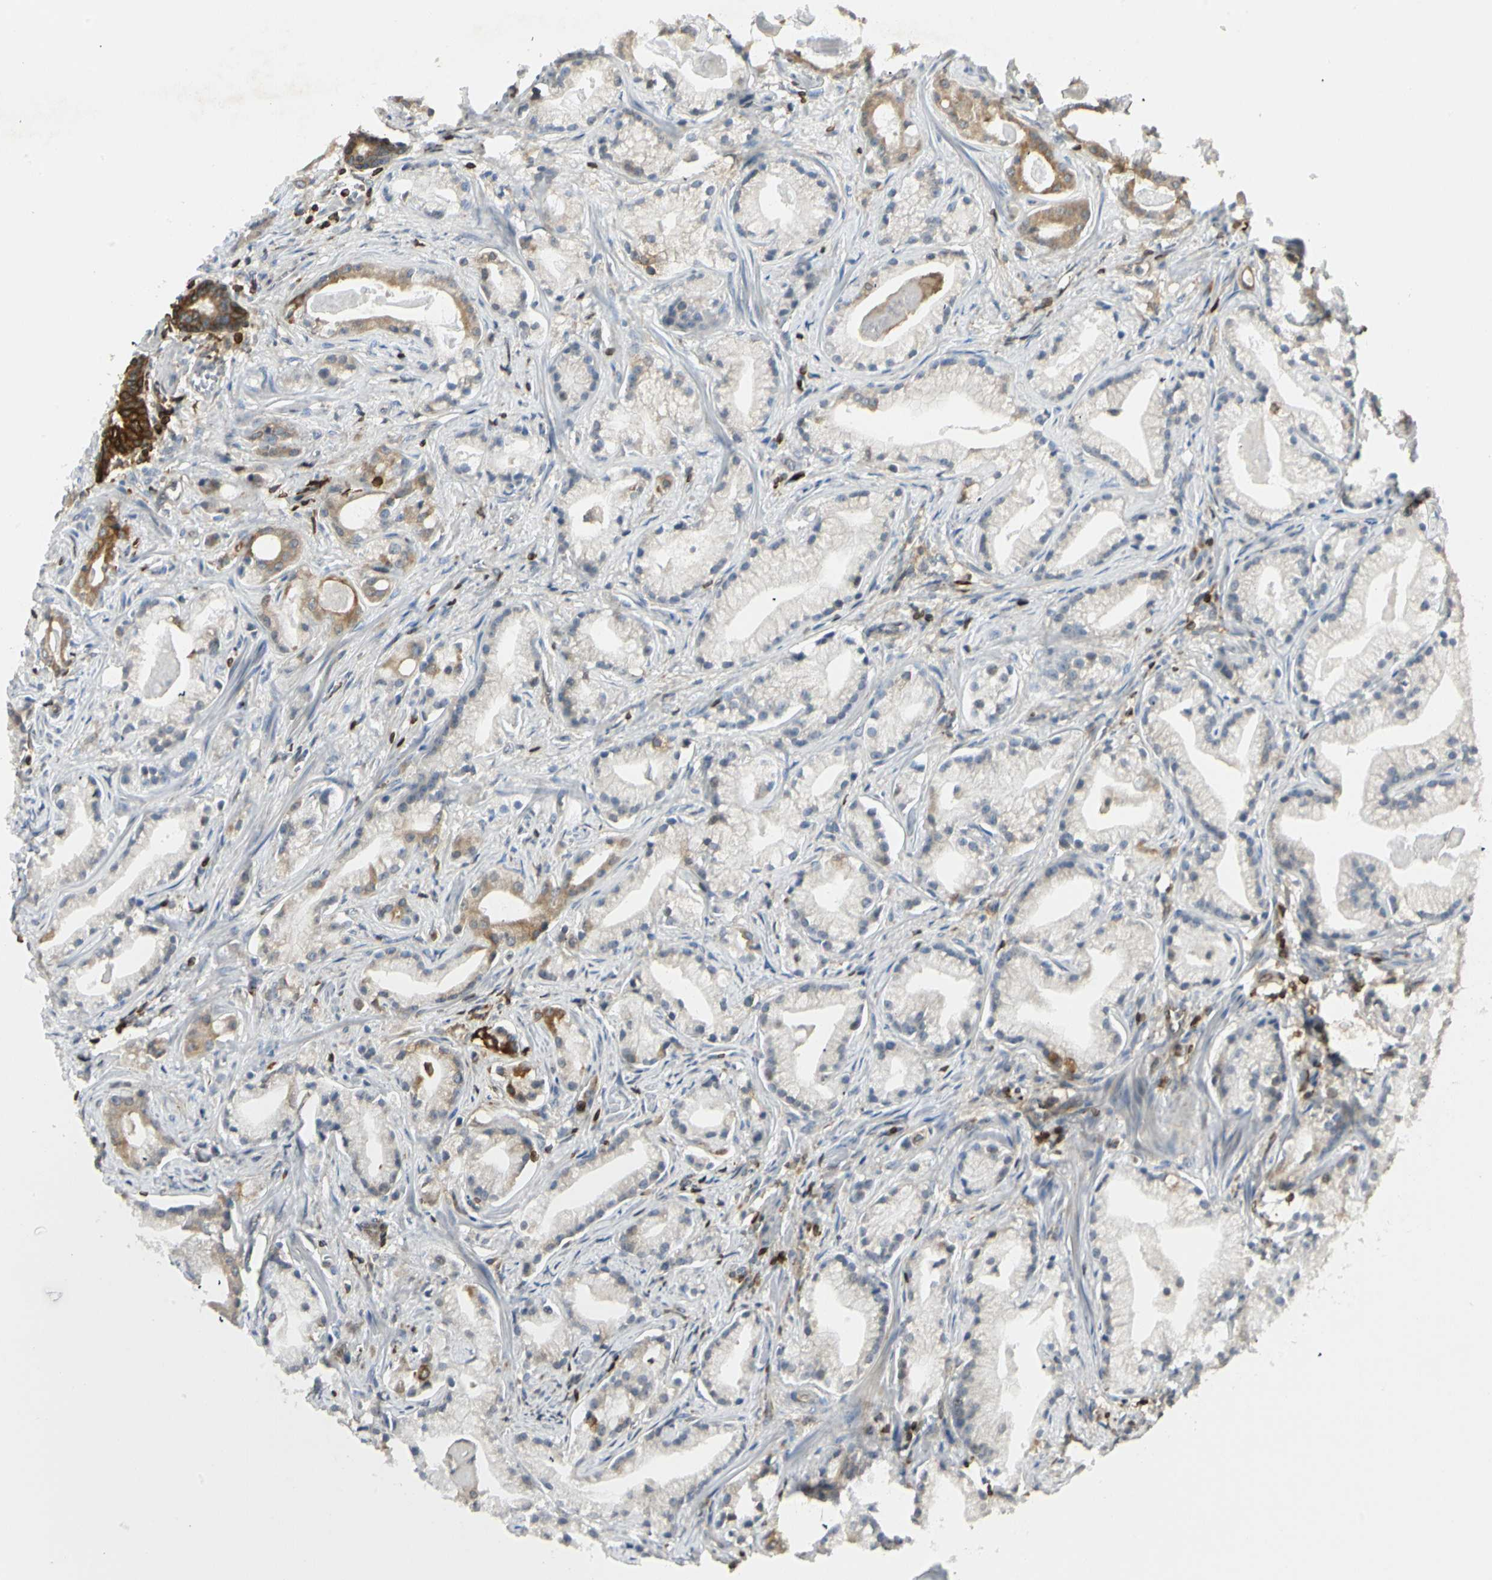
{"staining": {"intensity": "weak", "quantity": "25%-75%", "location": "cytoplasmic/membranous"}, "tissue": "prostate cancer", "cell_type": "Tumor cells", "image_type": "cancer", "snomed": [{"axis": "morphology", "description": "Adenocarcinoma, Low grade"}, {"axis": "topography", "description": "Prostate"}], "caption": "A low amount of weak cytoplasmic/membranous positivity is identified in about 25%-75% of tumor cells in adenocarcinoma (low-grade) (prostate) tissue.", "gene": "TAPBP", "patient": {"sex": "male", "age": 59}}